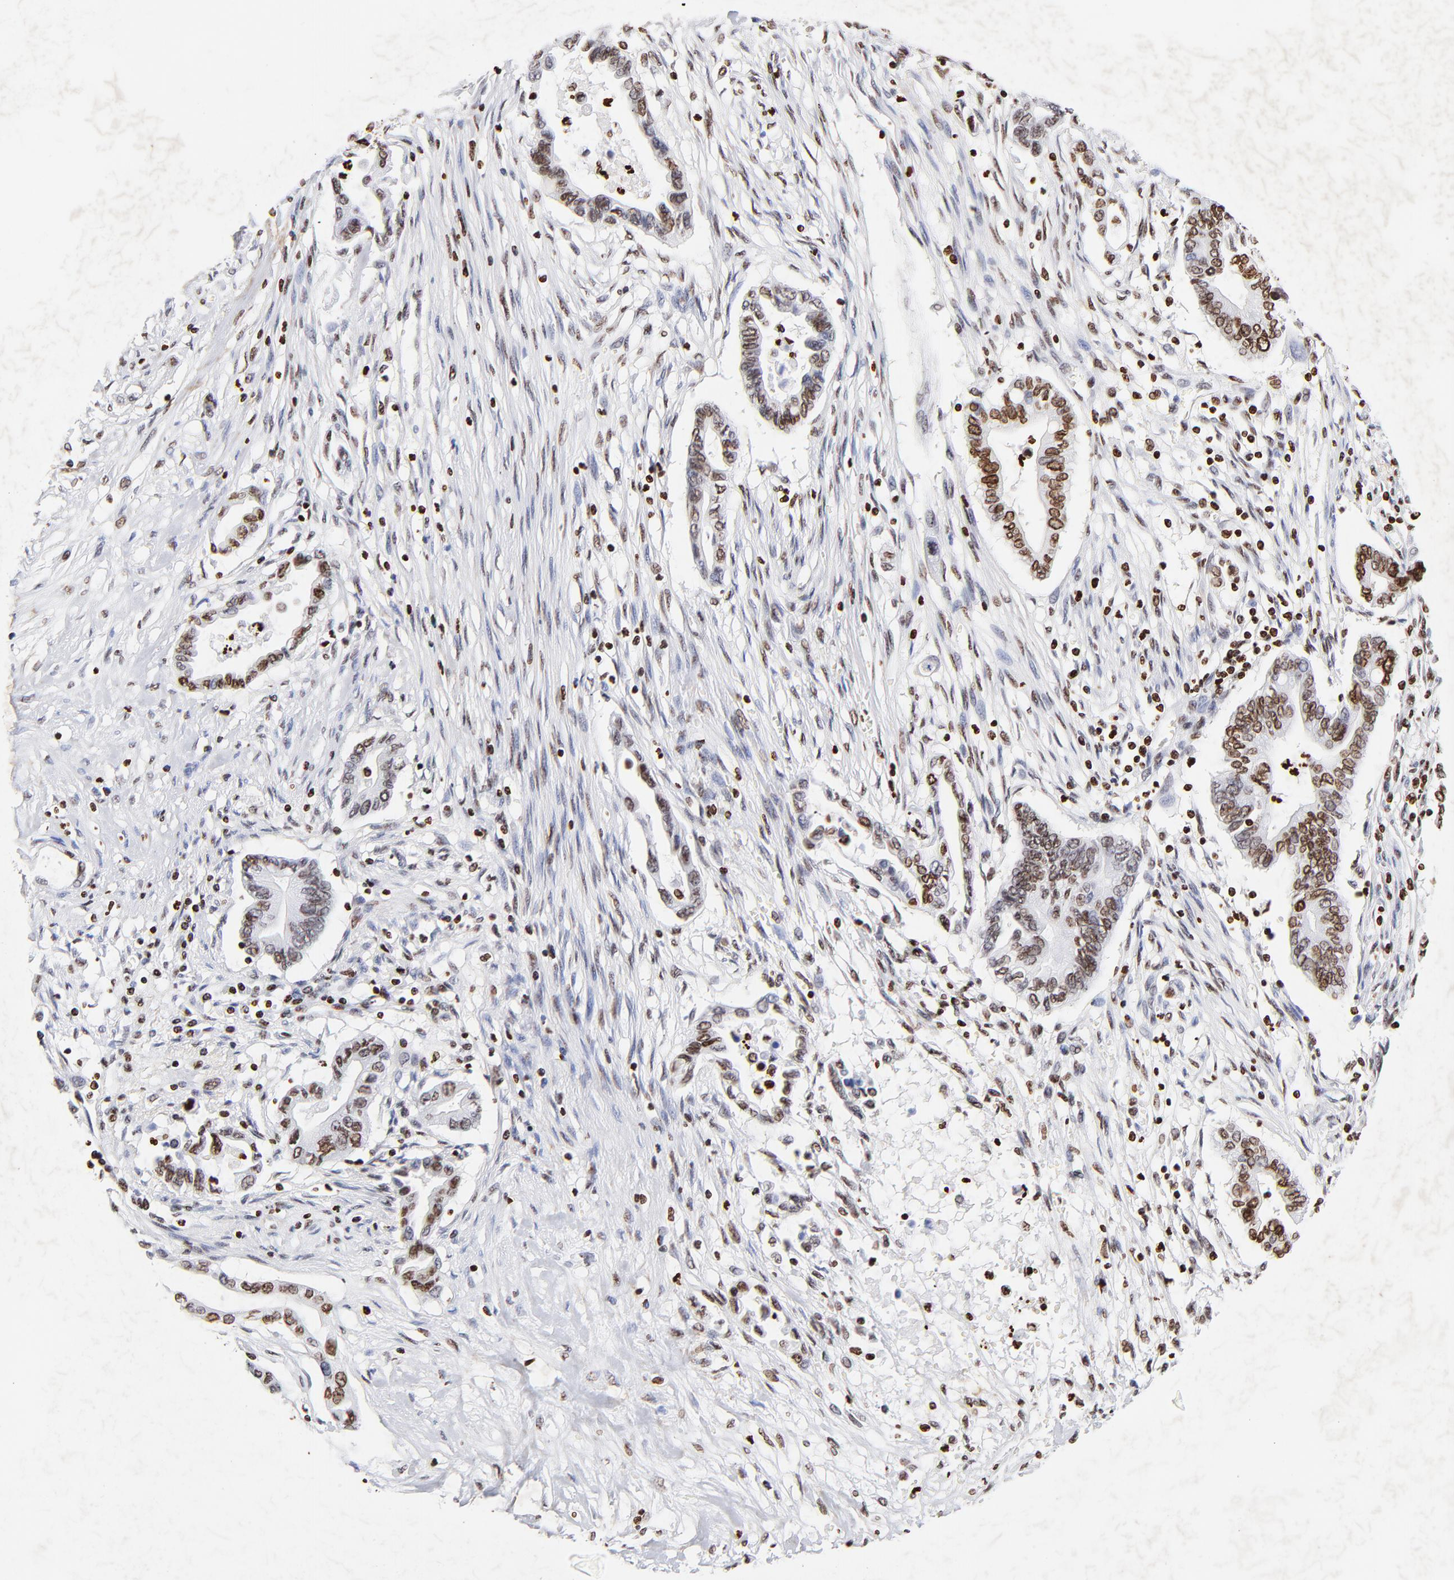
{"staining": {"intensity": "moderate", "quantity": ">75%", "location": "nuclear"}, "tissue": "pancreatic cancer", "cell_type": "Tumor cells", "image_type": "cancer", "snomed": [{"axis": "morphology", "description": "Adenocarcinoma, NOS"}, {"axis": "topography", "description": "Pancreas"}], "caption": "This histopathology image displays IHC staining of adenocarcinoma (pancreatic), with medium moderate nuclear positivity in approximately >75% of tumor cells.", "gene": "FBH1", "patient": {"sex": "female", "age": 57}}